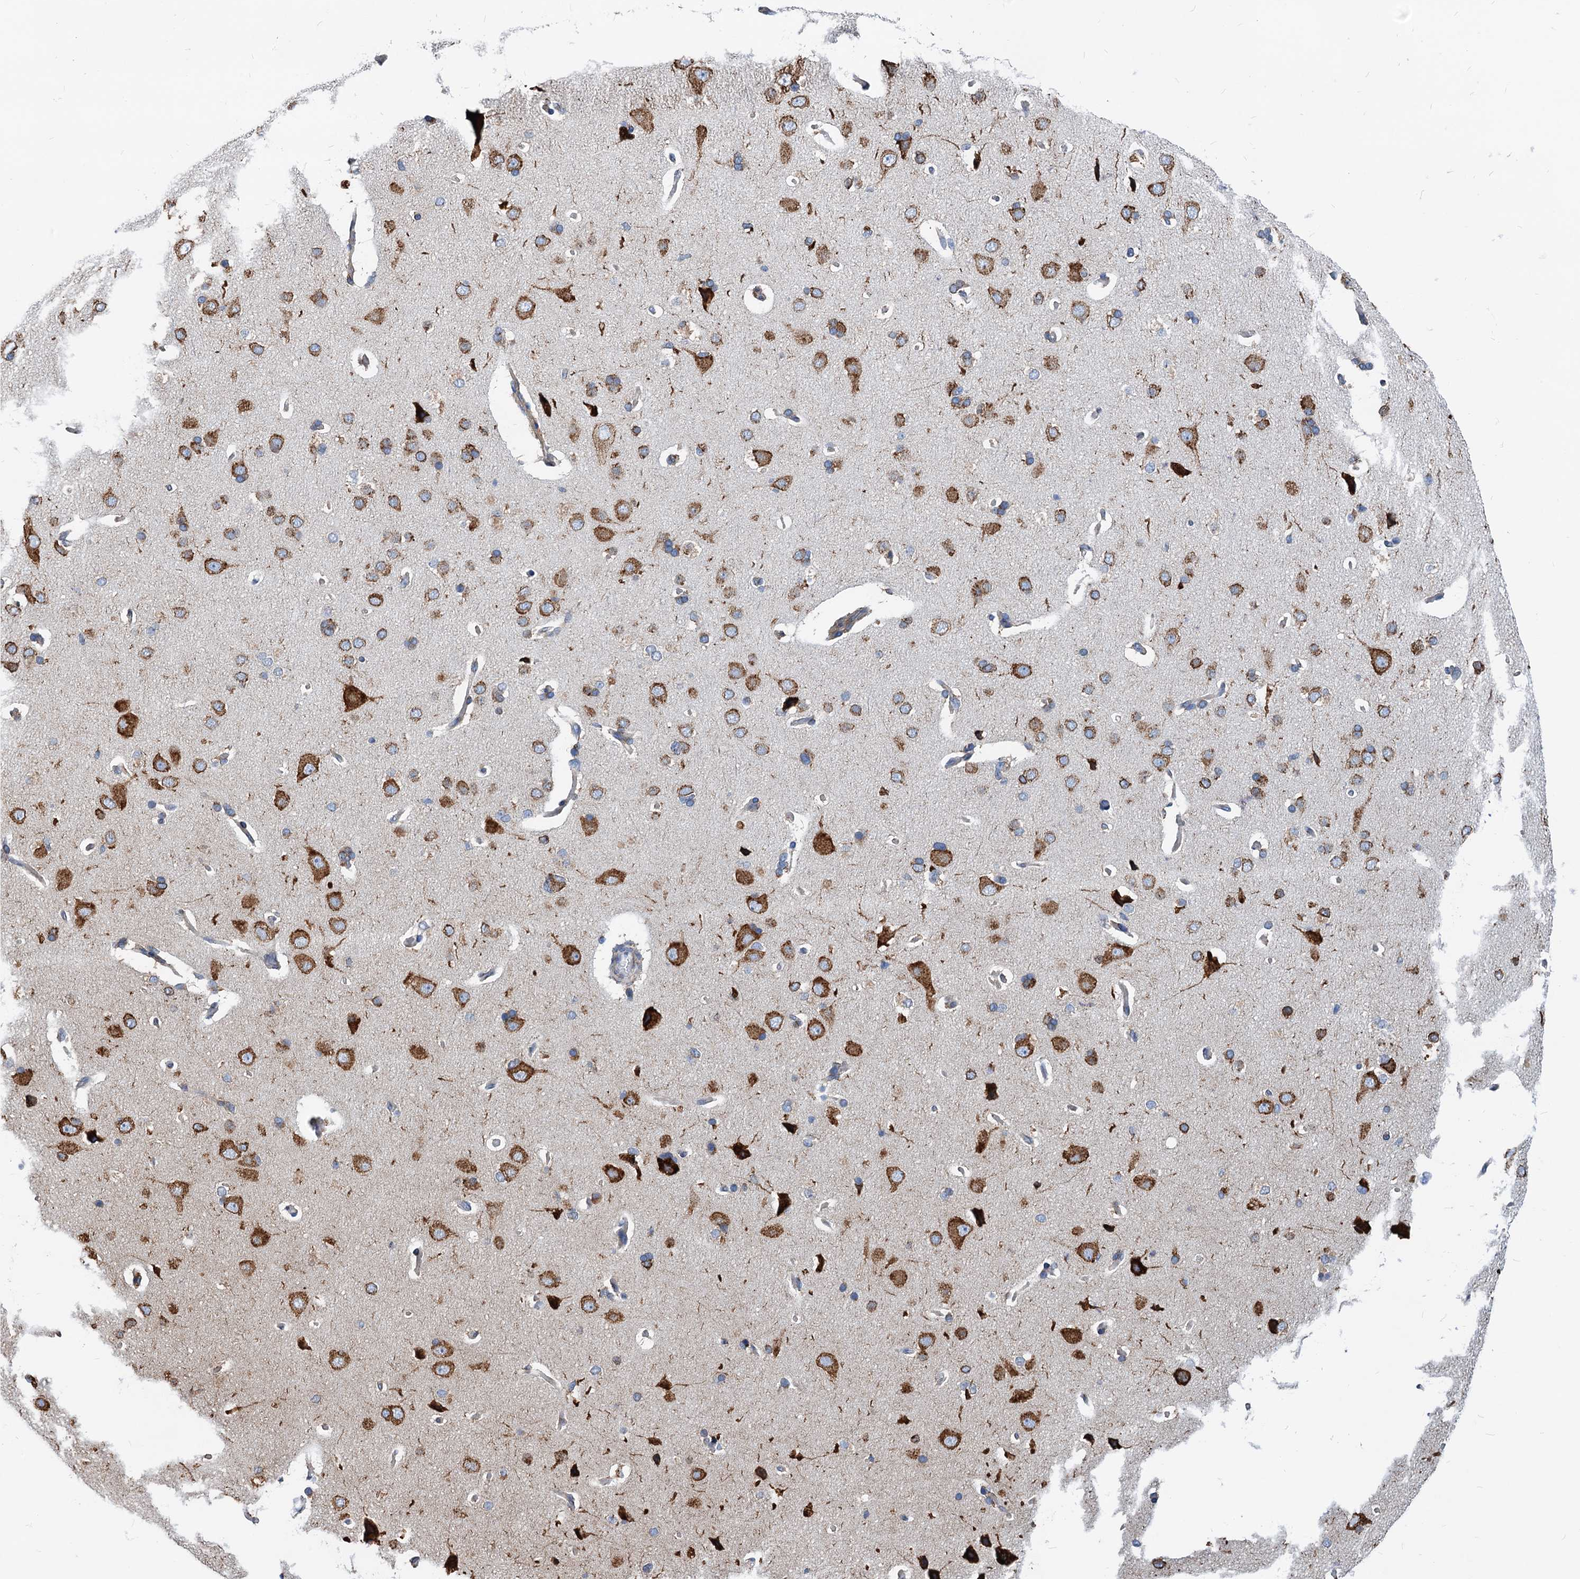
{"staining": {"intensity": "weak", "quantity": "25%-75%", "location": "cytoplasmic/membranous"}, "tissue": "cerebral cortex", "cell_type": "Endothelial cells", "image_type": "normal", "snomed": [{"axis": "morphology", "description": "Normal tissue, NOS"}, {"axis": "topography", "description": "Cerebral cortex"}], "caption": "Cerebral cortex stained for a protein (brown) exhibits weak cytoplasmic/membranous positive positivity in approximately 25%-75% of endothelial cells.", "gene": "HSPA5", "patient": {"sex": "male", "age": 62}}